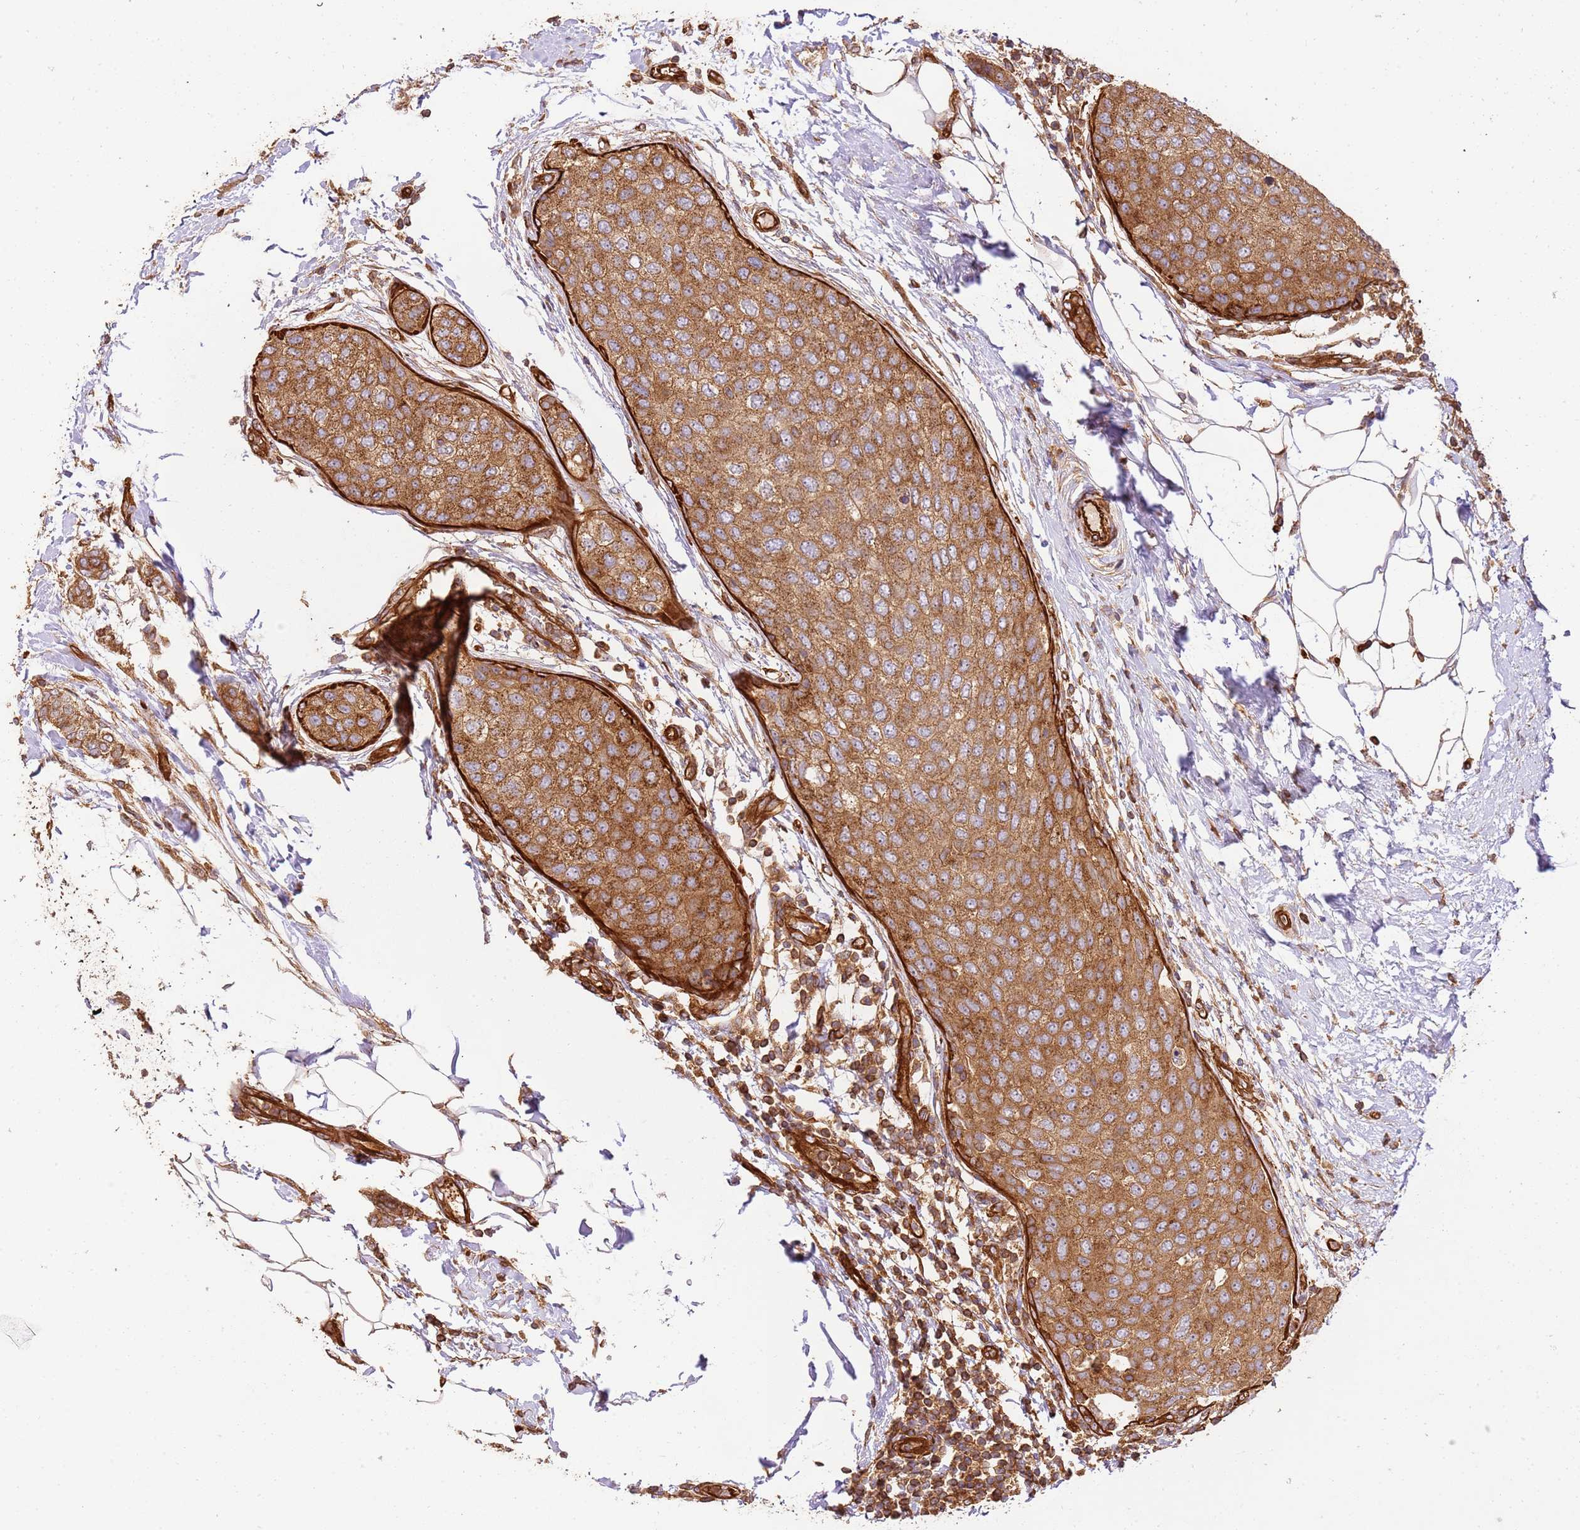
{"staining": {"intensity": "strong", "quantity": ">75%", "location": "cytoplasmic/membranous"}, "tissue": "breast cancer", "cell_type": "Tumor cells", "image_type": "cancer", "snomed": [{"axis": "morphology", "description": "Duct carcinoma"}, {"axis": "topography", "description": "Breast"}], "caption": "Strong cytoplasmic/membranous staining for a protein is seen in approximately >75% of tumor cells of invasive ductal carcinoma (breast) using IHC.", "gene": "ZBTB39", "patient": {"sex": "female", "age": 72}}